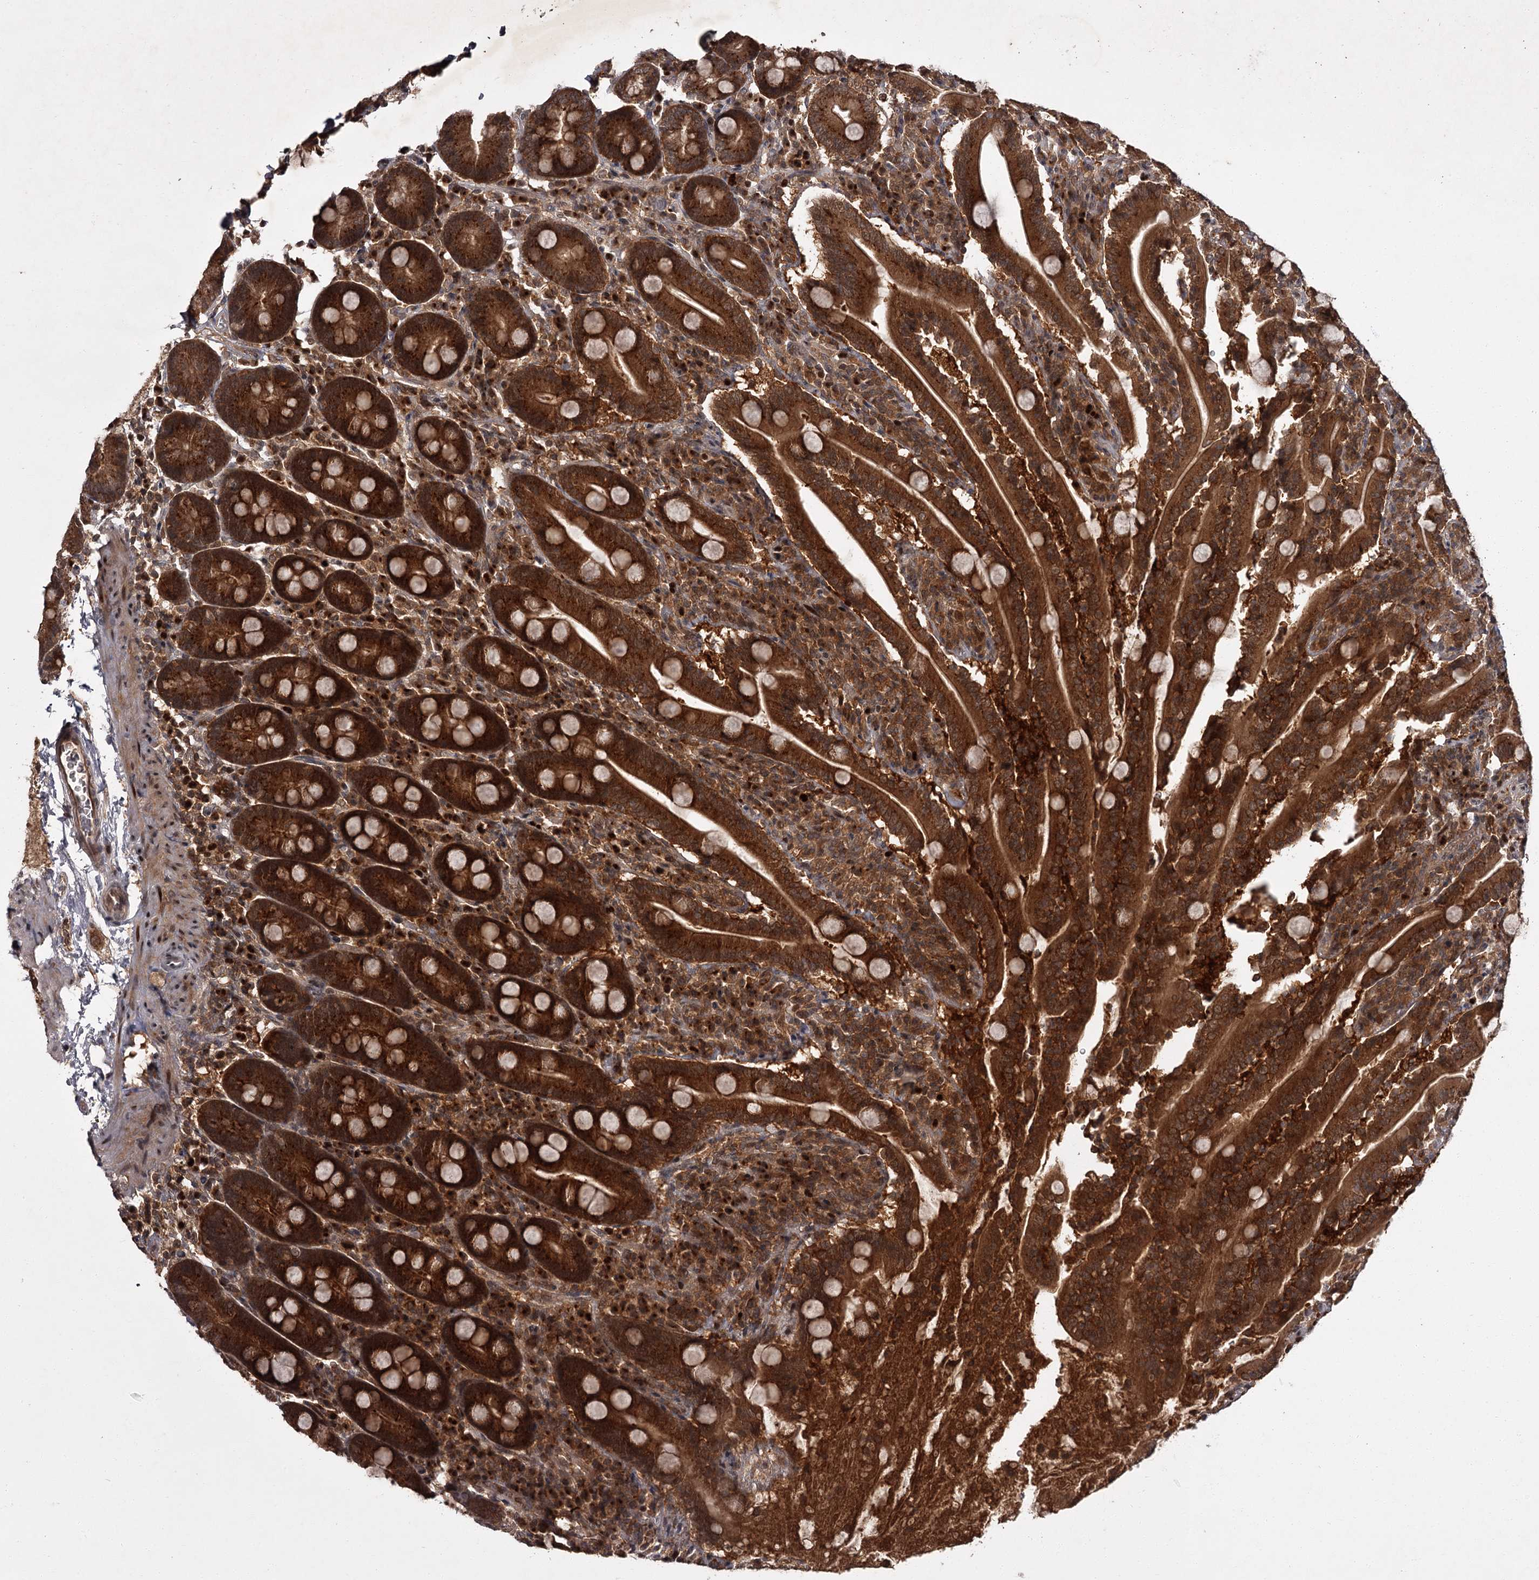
{"staining": {"intensity": "strong", "quantity": ">75%", "location": "cytoplasmic/membranous"}, "tissue": "duodenum", "cell_type": "Glandular cells", "image_type": "normal", "snomed": [{"axis": "morphology", "description": "Normal tissue, NOS"}, {"axis": "topography", "description": "Duodenum"}], "caption": "Strong cytoplasmic/membranous expression is seen in approximately >75% of glandular cells in benign duodenum. (IHC, brightfield microscopy, high magnification).", "gene": "TBC1D23", "patient": {"sex": "male", "age": 35}}